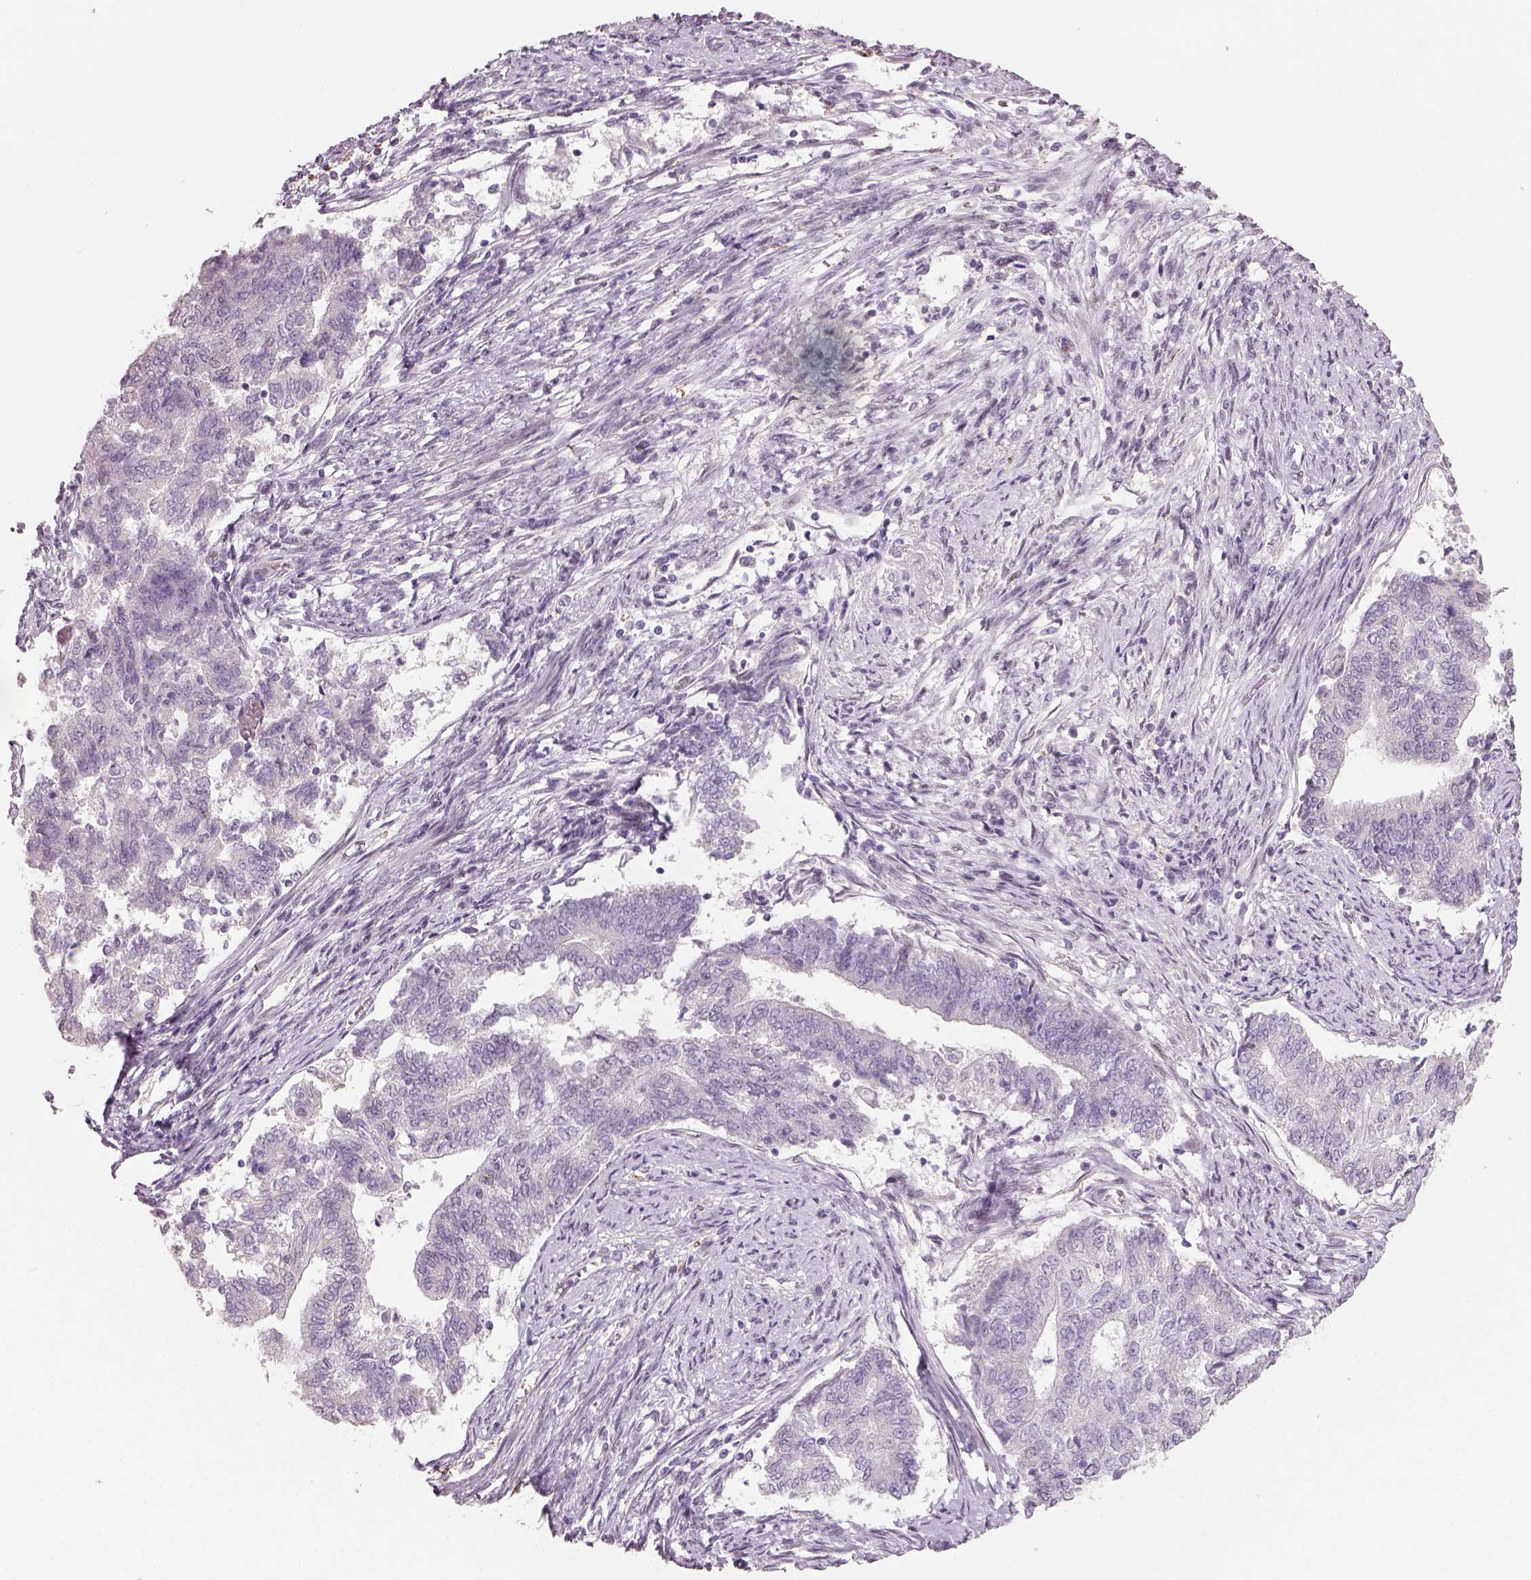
{"staining": {"intensity": "negative", "quantity": "none", "location": "none"}, "tissue": "endometrial cancer", "cell_type": "Tumor cells", "image_type": "cancer", "snomed": [{"axis": "morphology", "description": "Adenocarcinoma, NOS"}, {"axis": "topography", "description": "Endometrium"}], "caption": "This is an immunohistochemistry micrograph of human endometrial adenocarcinoma. There is no positivity in tumor cells.", "gene": "NAT8", "patient": {"sex": "female", "age": 65}}